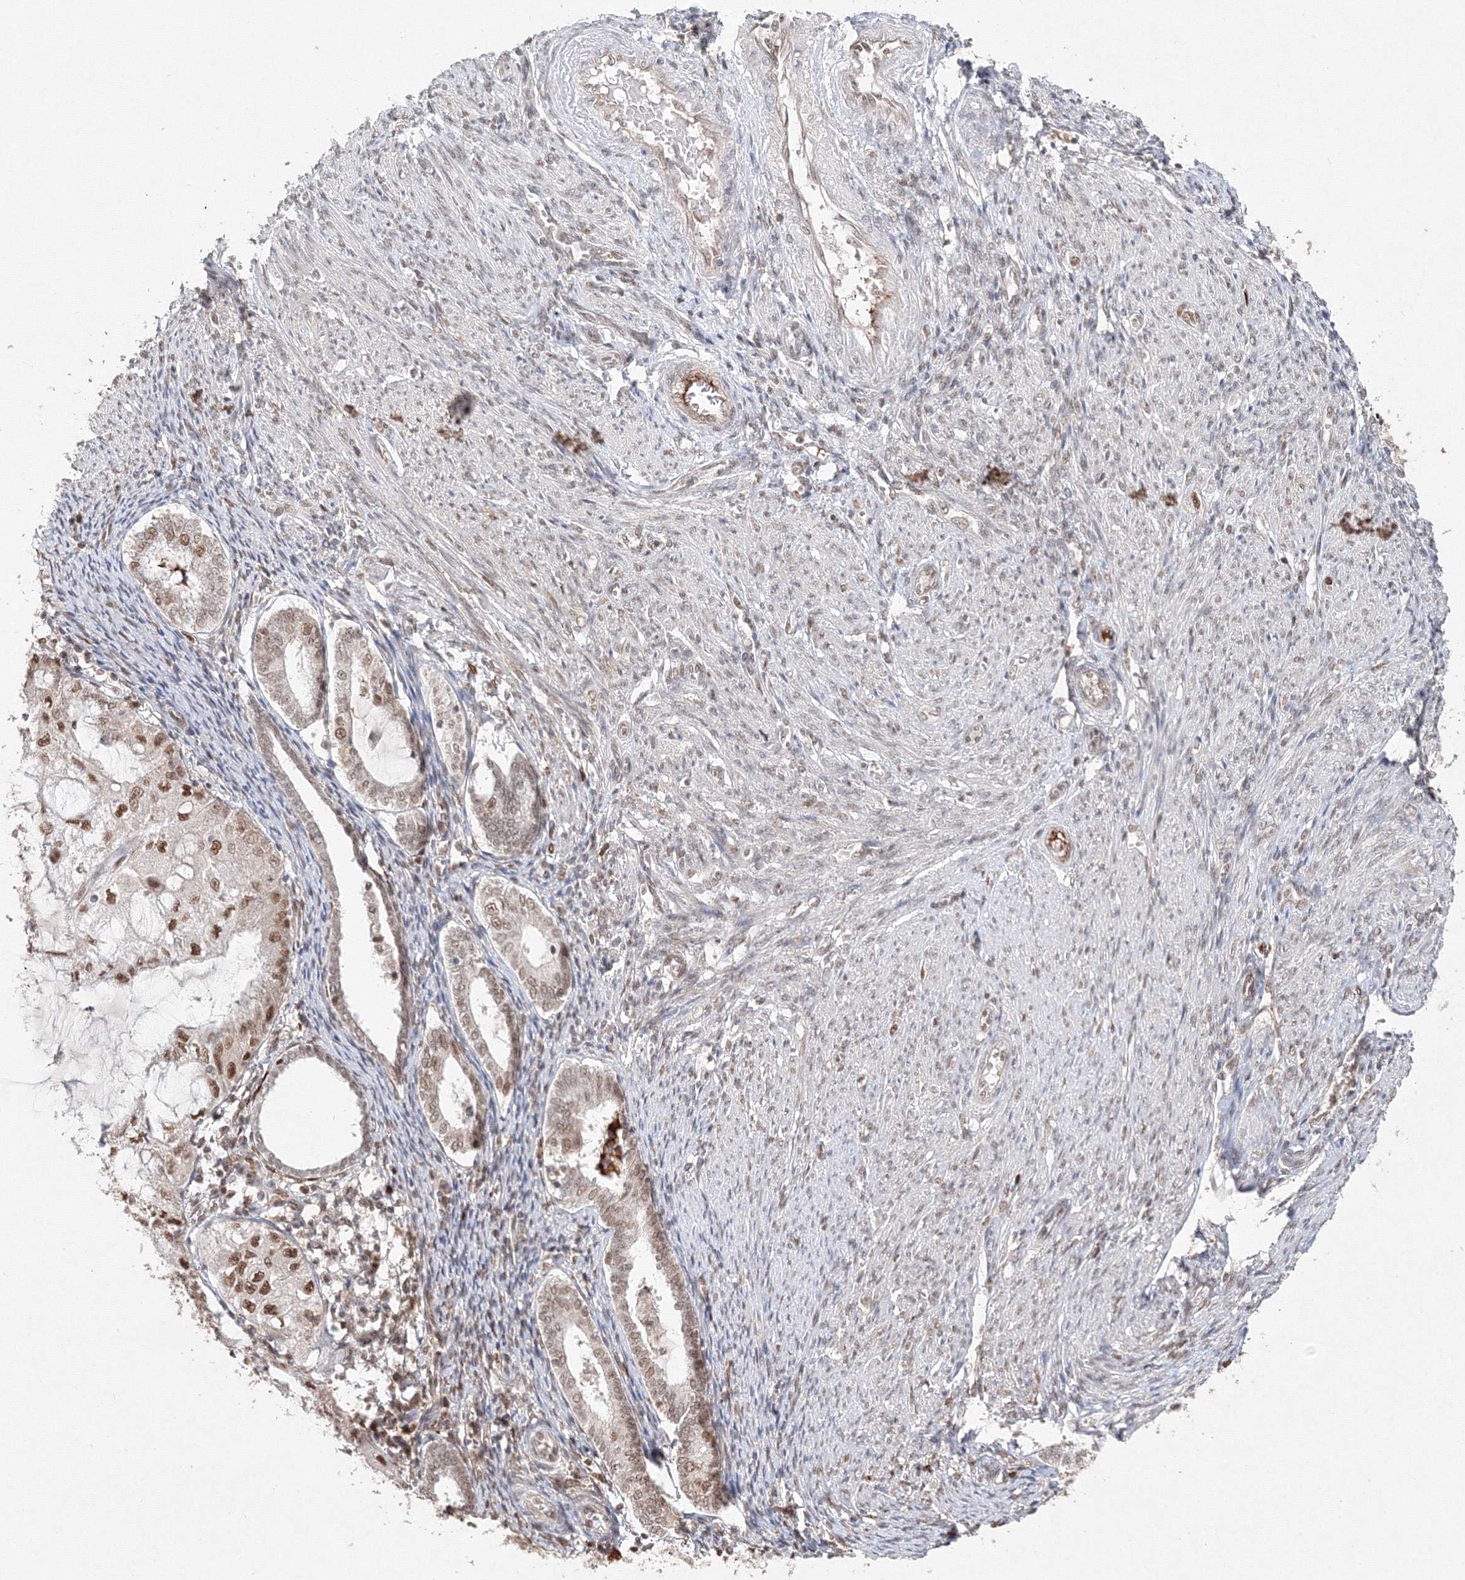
{"staining": {"intensity": "moderate", "quantity": ">75%", "location": "nuclear"}, "tissue": "endometrial cancer", "cell_type": "Tumor cells", "image_type": "cancer", "snomed": [{"axis": "morphology", "description": "Adenocarcinoma, NOS"}, {"axis": "topography", "description": "Endometrium"}], "caption": "A medium amount of moderate nuclear positivity is appreciated in approximately >75% of tumor cells in endometrial cancer tissue.", "gene": "IWS1", "patient": {"sex": "female", "age": 81}}